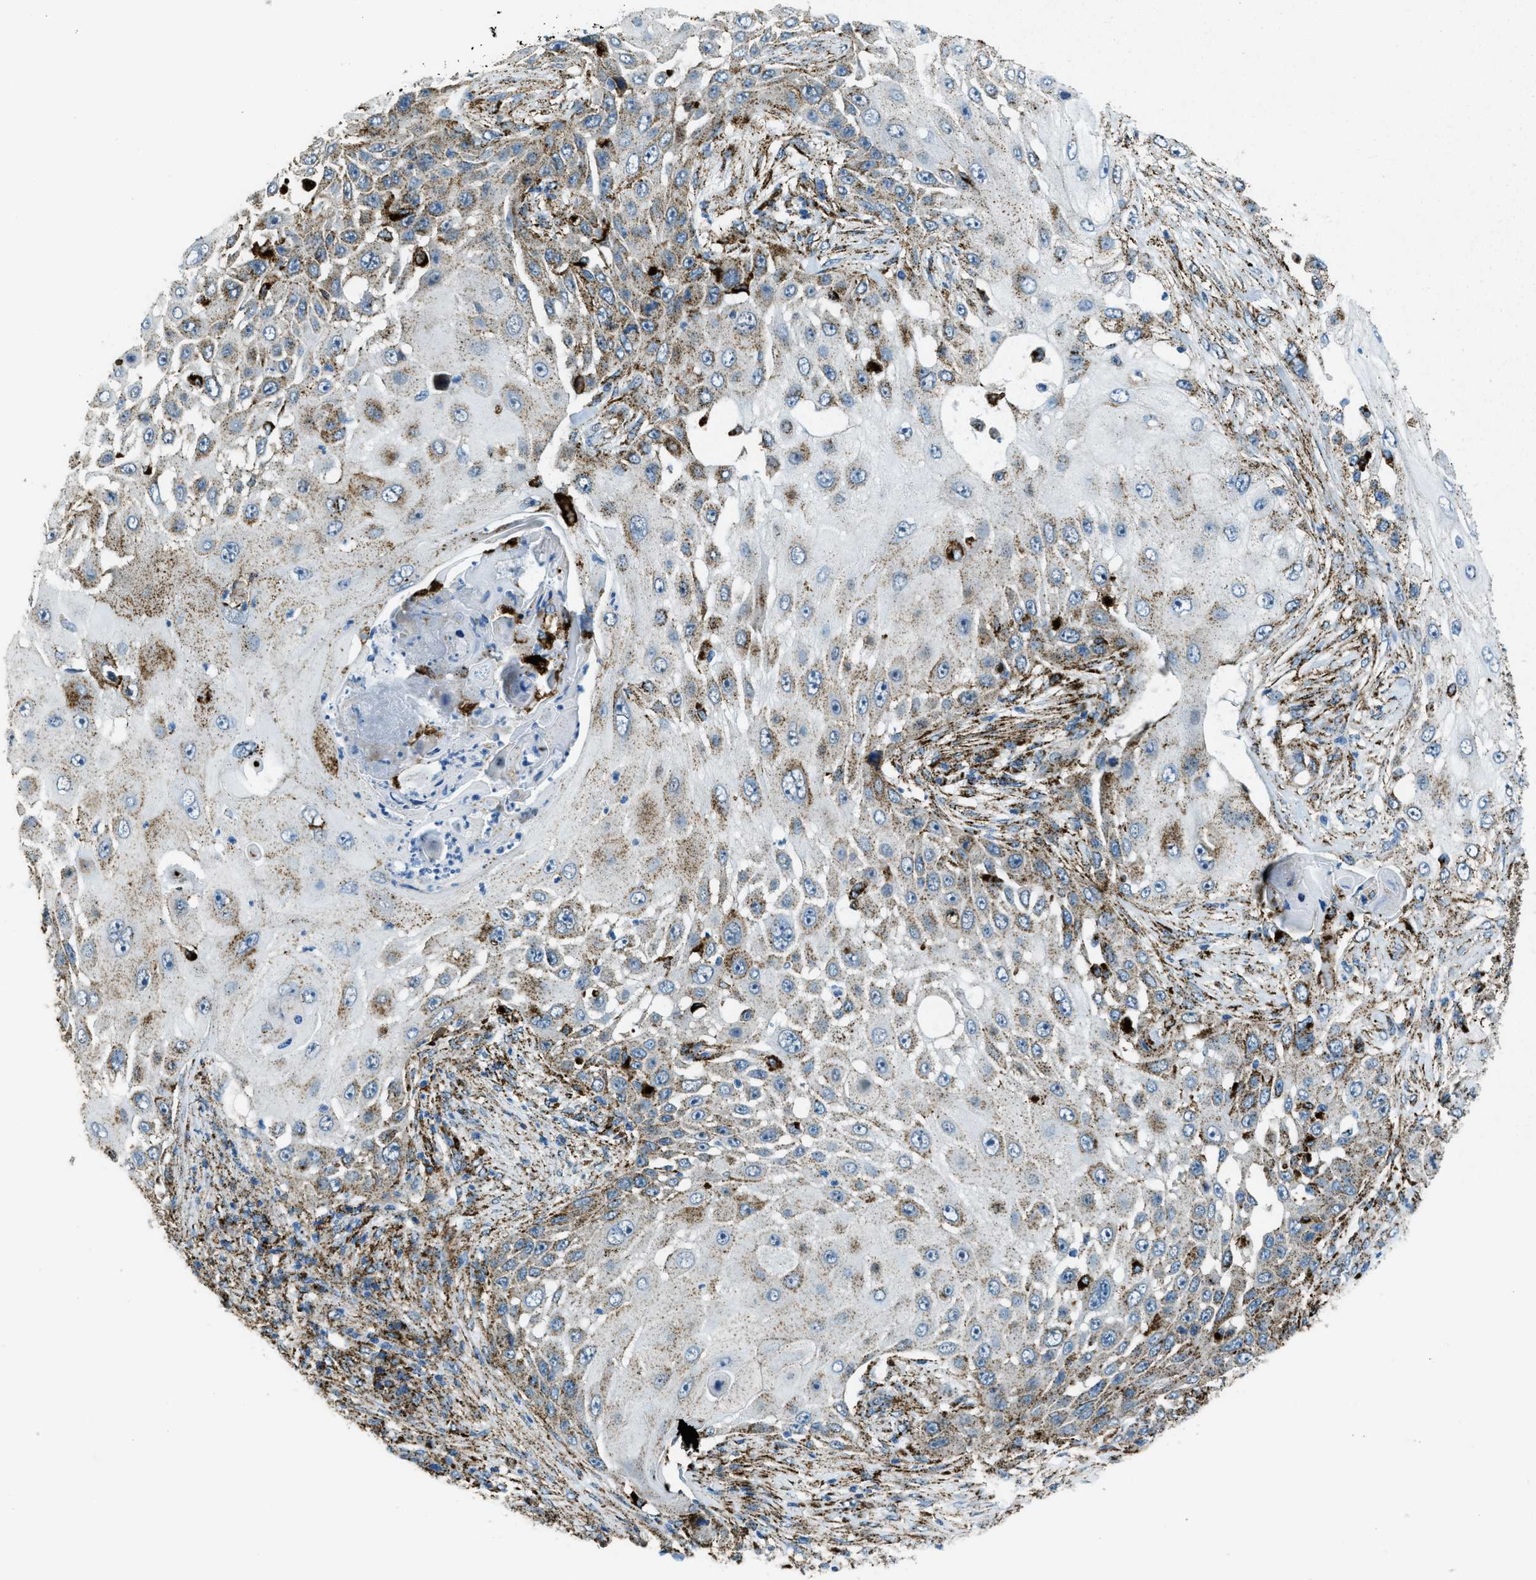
{"staining": {"intensity": "moderate", "quantity": ">75%", "location": "cytoplasmic/membranous"}, "tissue": "skin cancer", "cell_type": "Tumor cells", "image_type": "cancer", "snomed": [{"axis": "morphology", "description": "Squamous cell carcinoma, NOS"}, {"axis": "topography", "description": "Skin"}], "caption": "IHC photomicrograph of human skin squamous cell carcinoma stained for a protein (brown), which shows medium levels of moderate cytoplasmic/membranous expression in about >75% of tumor cells.", "gene": "SCARB2", "patient": {"sex": "female", "age": 44}}